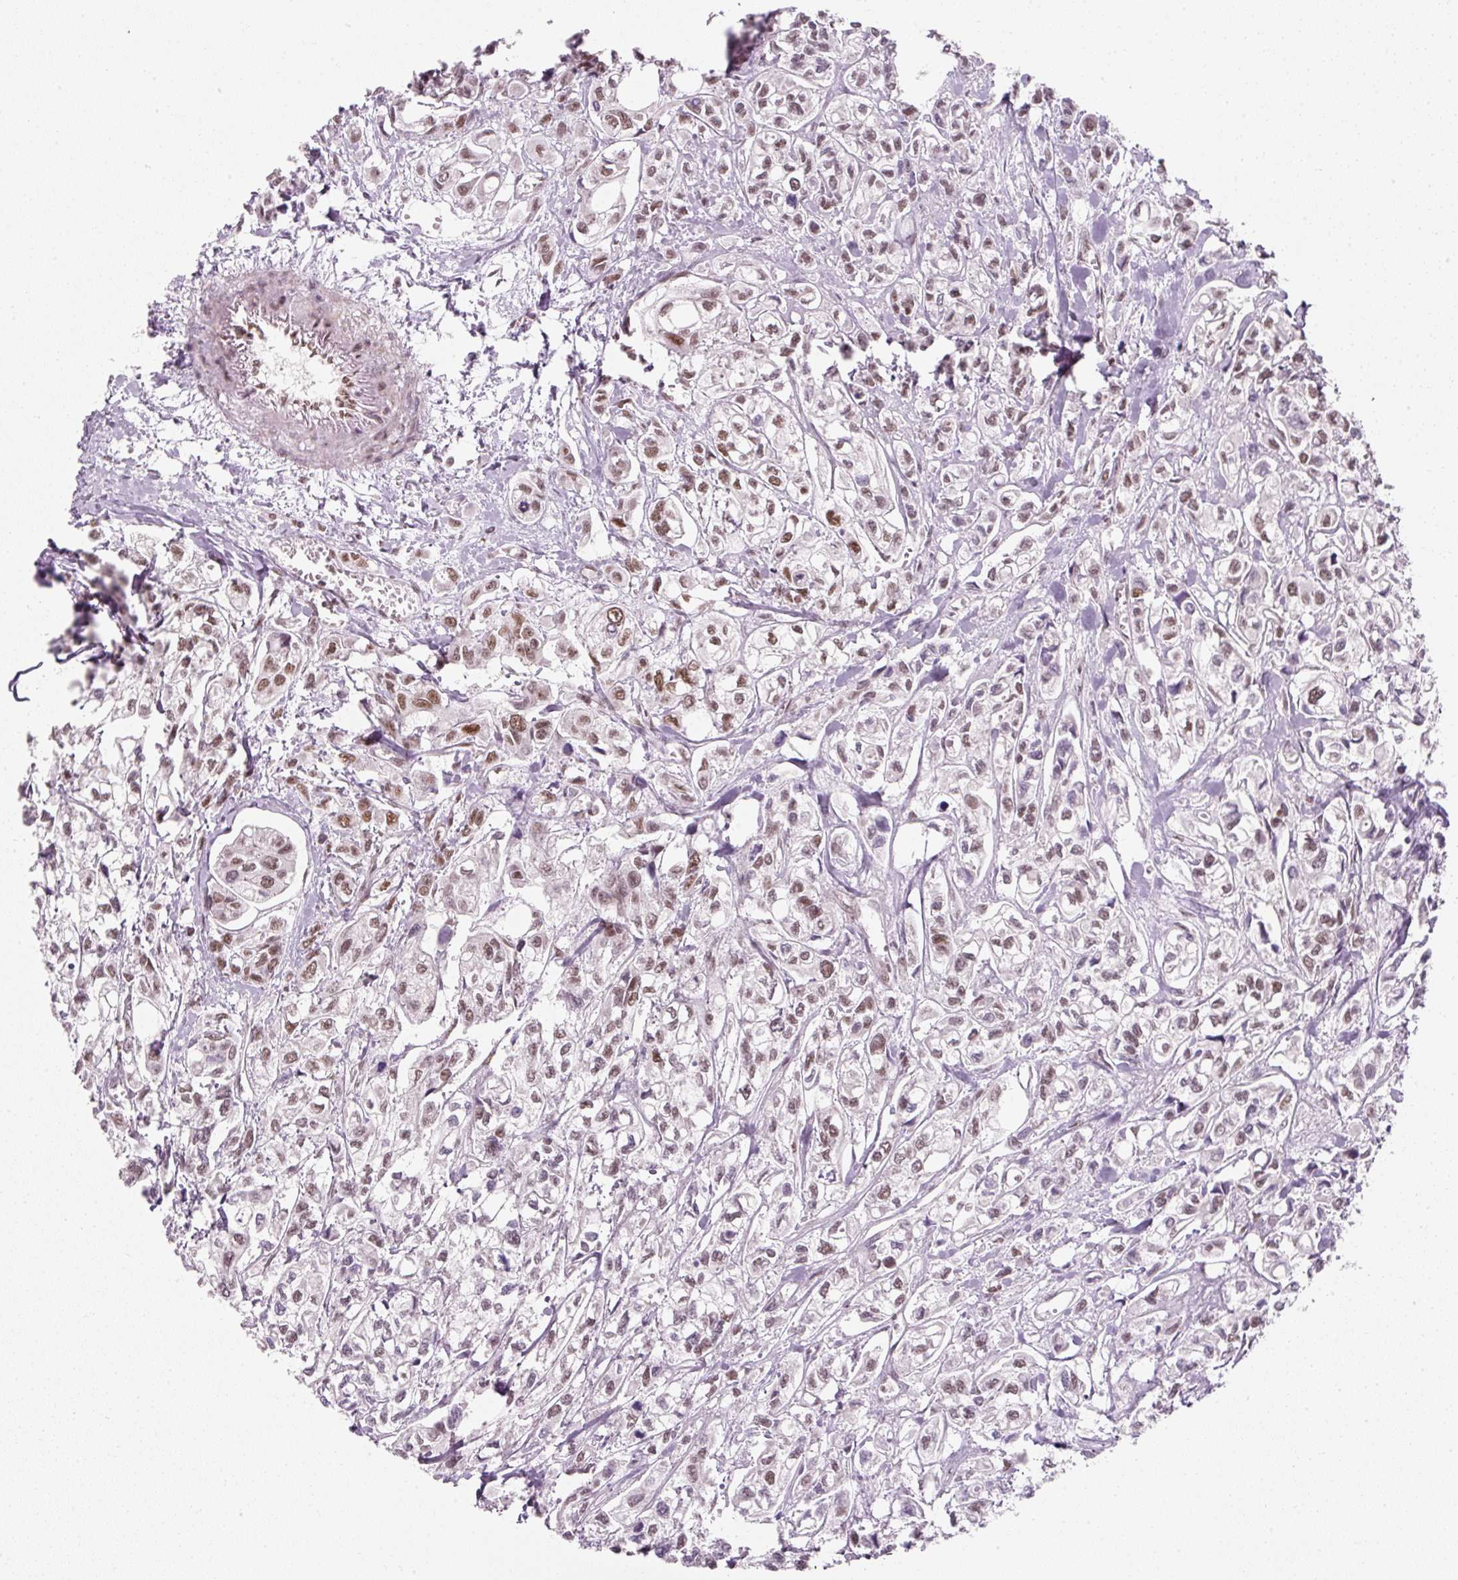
{"staining": {"intensity": "moderate", "quantity": ">75%", "location": "nuclear"}, "tissue": "urothelial cancer", "cell_type": "Tumor cells", "image_type": "cancer", "snomed": [{"axis": "morphology", "description": "Urothelial carcinoma, High grade"}, {"axis": "topography", "description": "Urinary bladder"}], "caption": "High-grade urothelial carcinoma tissue reveals moderate nuclear expression in approximately >75% of tumor cells, visualized by immunohistochemistry.", "gene": "U2AF2", "patient": {"sex": "male", "age": 67}}